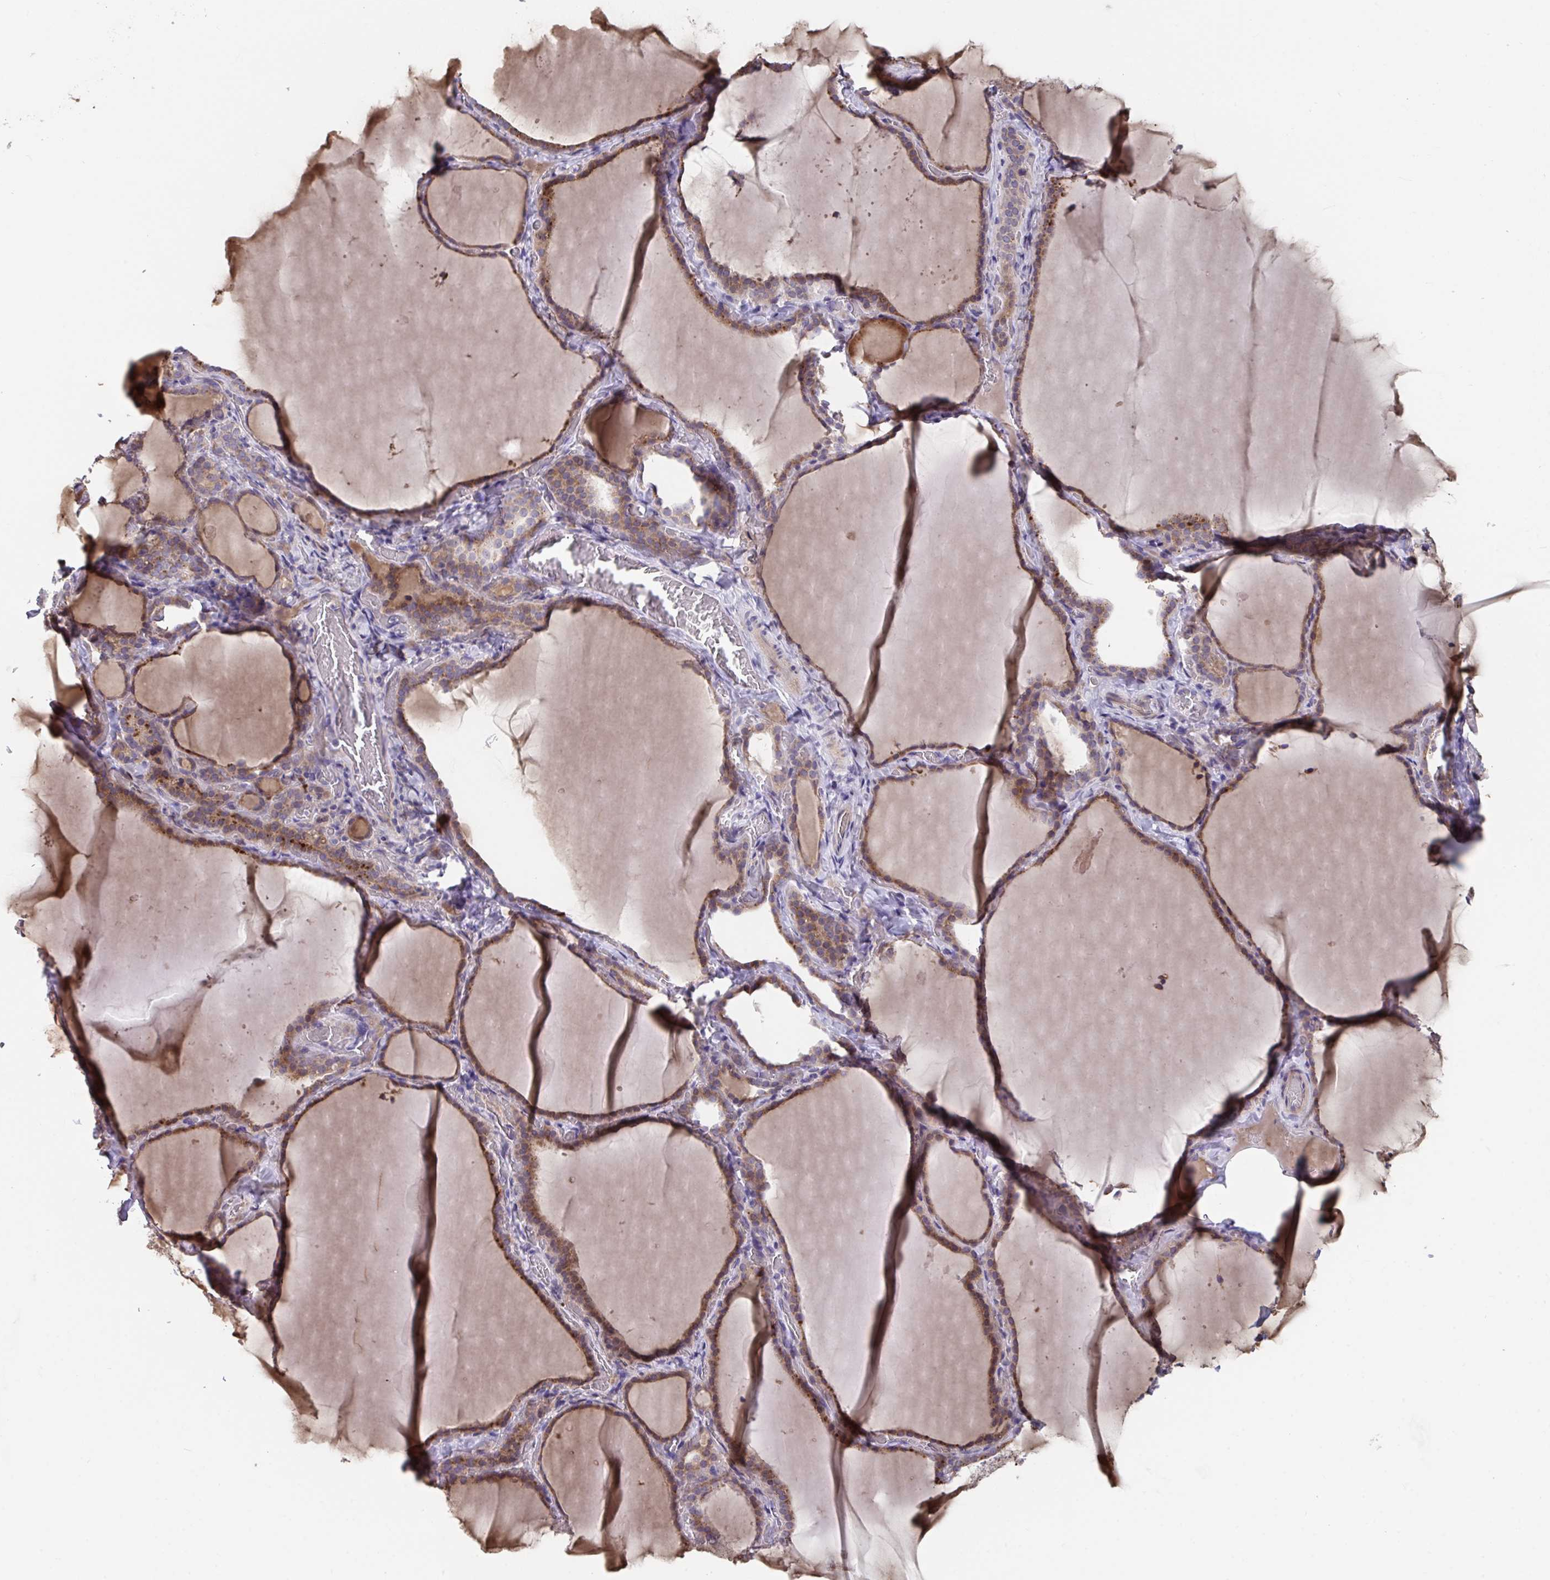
{"staining": {"intensity": "moderate", "quantity": ">75%", "location": "cytoplasmic/membranous"}, "tissue": "thyroid gland", "cell_type": "Glandular cells", "image_type": "normal", "snomed": [{"axis": "morphology", "description": "Normal tissue, NOS"}, {"axis": "topography", "description": "Thyroid gland"}], "caption": "Immunohistochemistry histopathology image of unremarkable human thyroid gland stained for a protein (brown), which demonstrates medium levels of moderate cytoplasmic/membranous expression in about >75% of glandular cells.", "gene": "SUSD4", "patient": {"sex": "female", "age": 22}}